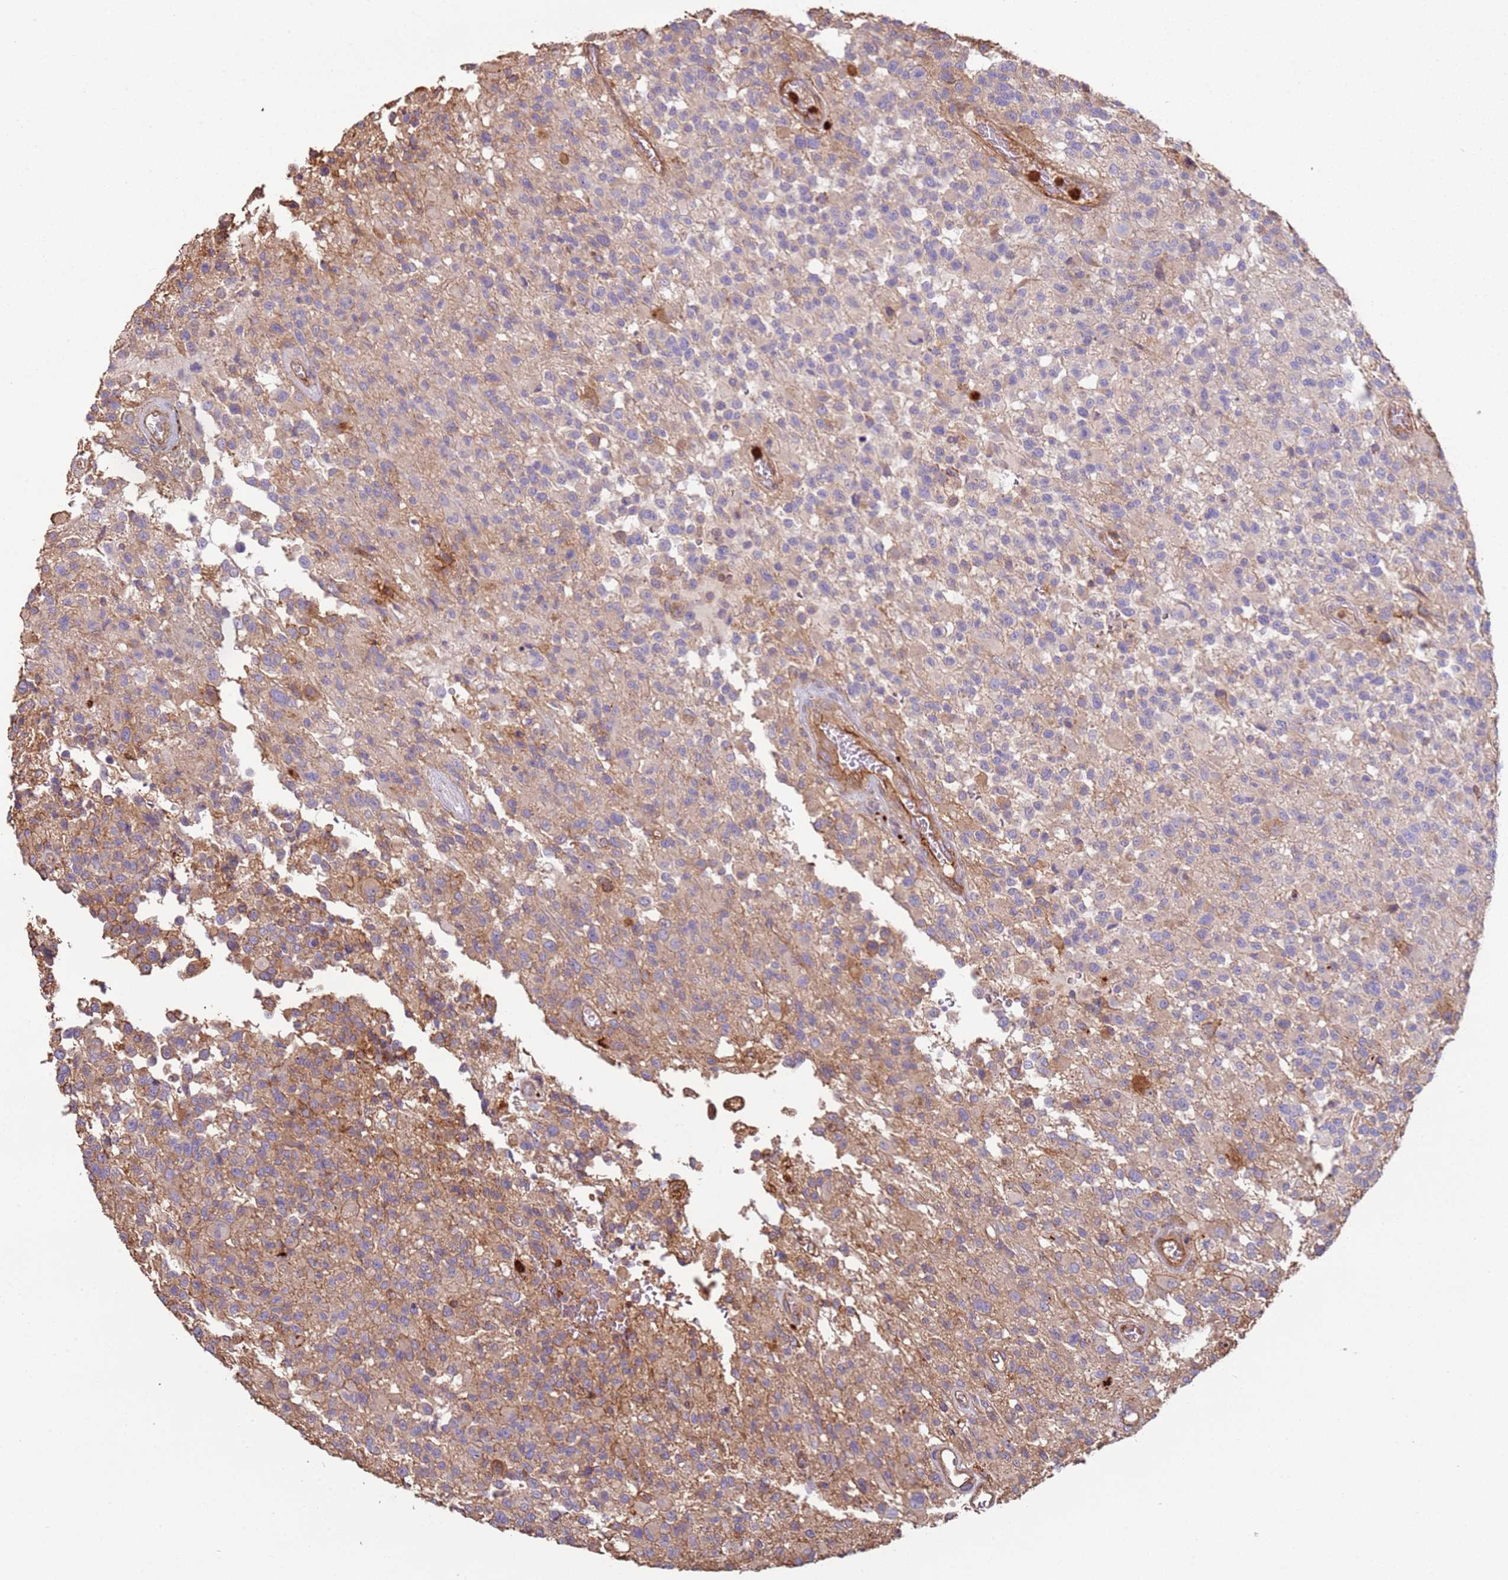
{"staining": {"intensity": "weak", "quantity": "<25%", "location": "cytoplasmic/membranous"}, "tissue": "glioma", "cell_type": "Tumor cells", "image_type": "cancer", "snomed": [{"axis": "morphology", "description": "Glioma, malignant, High grade"}, {"axis": "morphology", "description": "Glioblastoma, NOS"}, {"axis": "topography", "description": "Brain"}], "caption": "Protein analysis of glioma reveals no significant staining in tumor cells.", "gene": "NDUFAF4", "patient": {"sex": "male", "age": 60}}